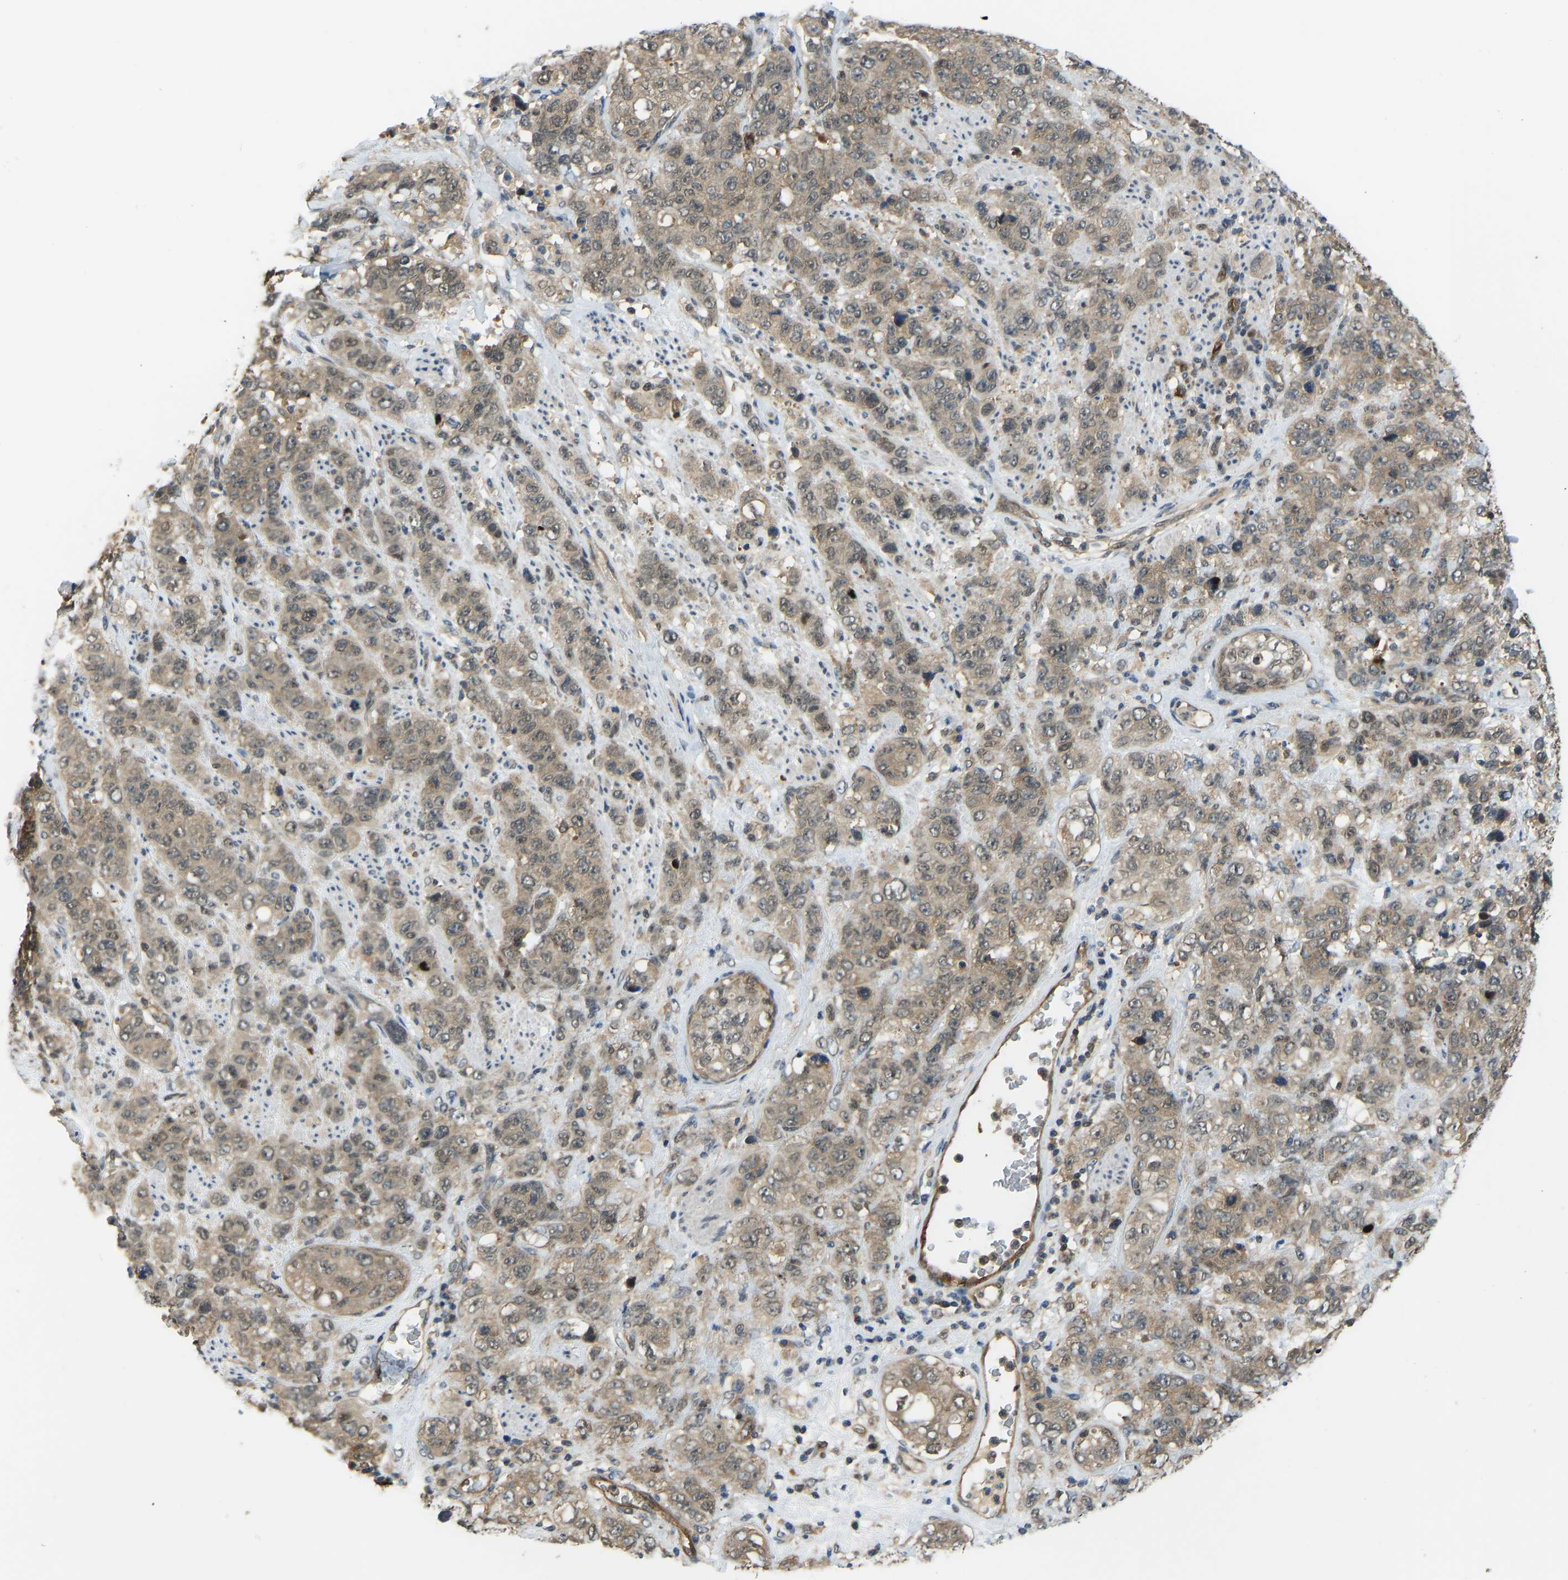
{"staining": {"intensity": "moderate", "quantity": ">75%", "location": "cytoplasmic/membranous,nuclear"}, "tissue": "stomach cancer", "cell_type": "Tumor cells", "image_type": "cancer", "snomed": [{"axis": "morphology", "description": "Adenocarcinoma, NOS"}, {"axis": "topography", "description": "Stomach"}], "caption": "Human stomach adenocarcinoma stained with a protein marker exhibits moderate staining in tumor cells.", "gene": "CCT8", "patient": {"sex": "male", "age": 48}}